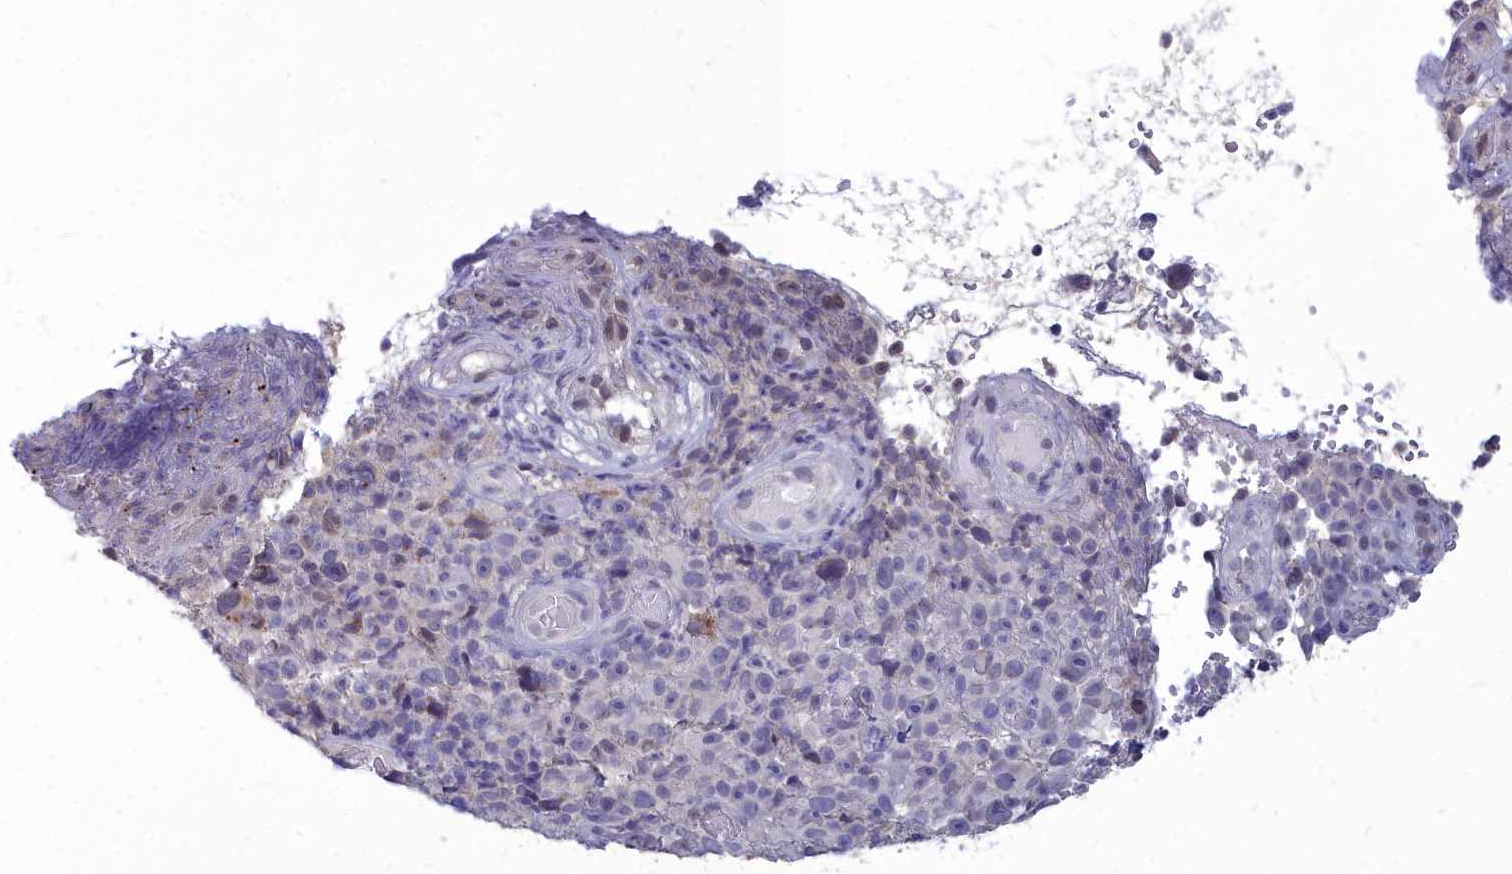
{"staining": {"intensity": "negative", "quantity": "none", "location": "none"}, "tissue": "melanoma", "cell_type": "Tumor cells", "image_type": "cancer", "snomed": [{"axis": "morphology", "description": "Malignant melanoma, NOS"}, {"axis": "topography", "description": "Skin"}], "caption": "This is a histopathology image of immunohistochemistry staining of malignant melanoma, which shows no expression in tumor cells. (DAB immunohistochemistry (IHC) with hematoxylin counter stain).", "gene": "NOXA1", "patient": {"sex": "female", "age": 82}}